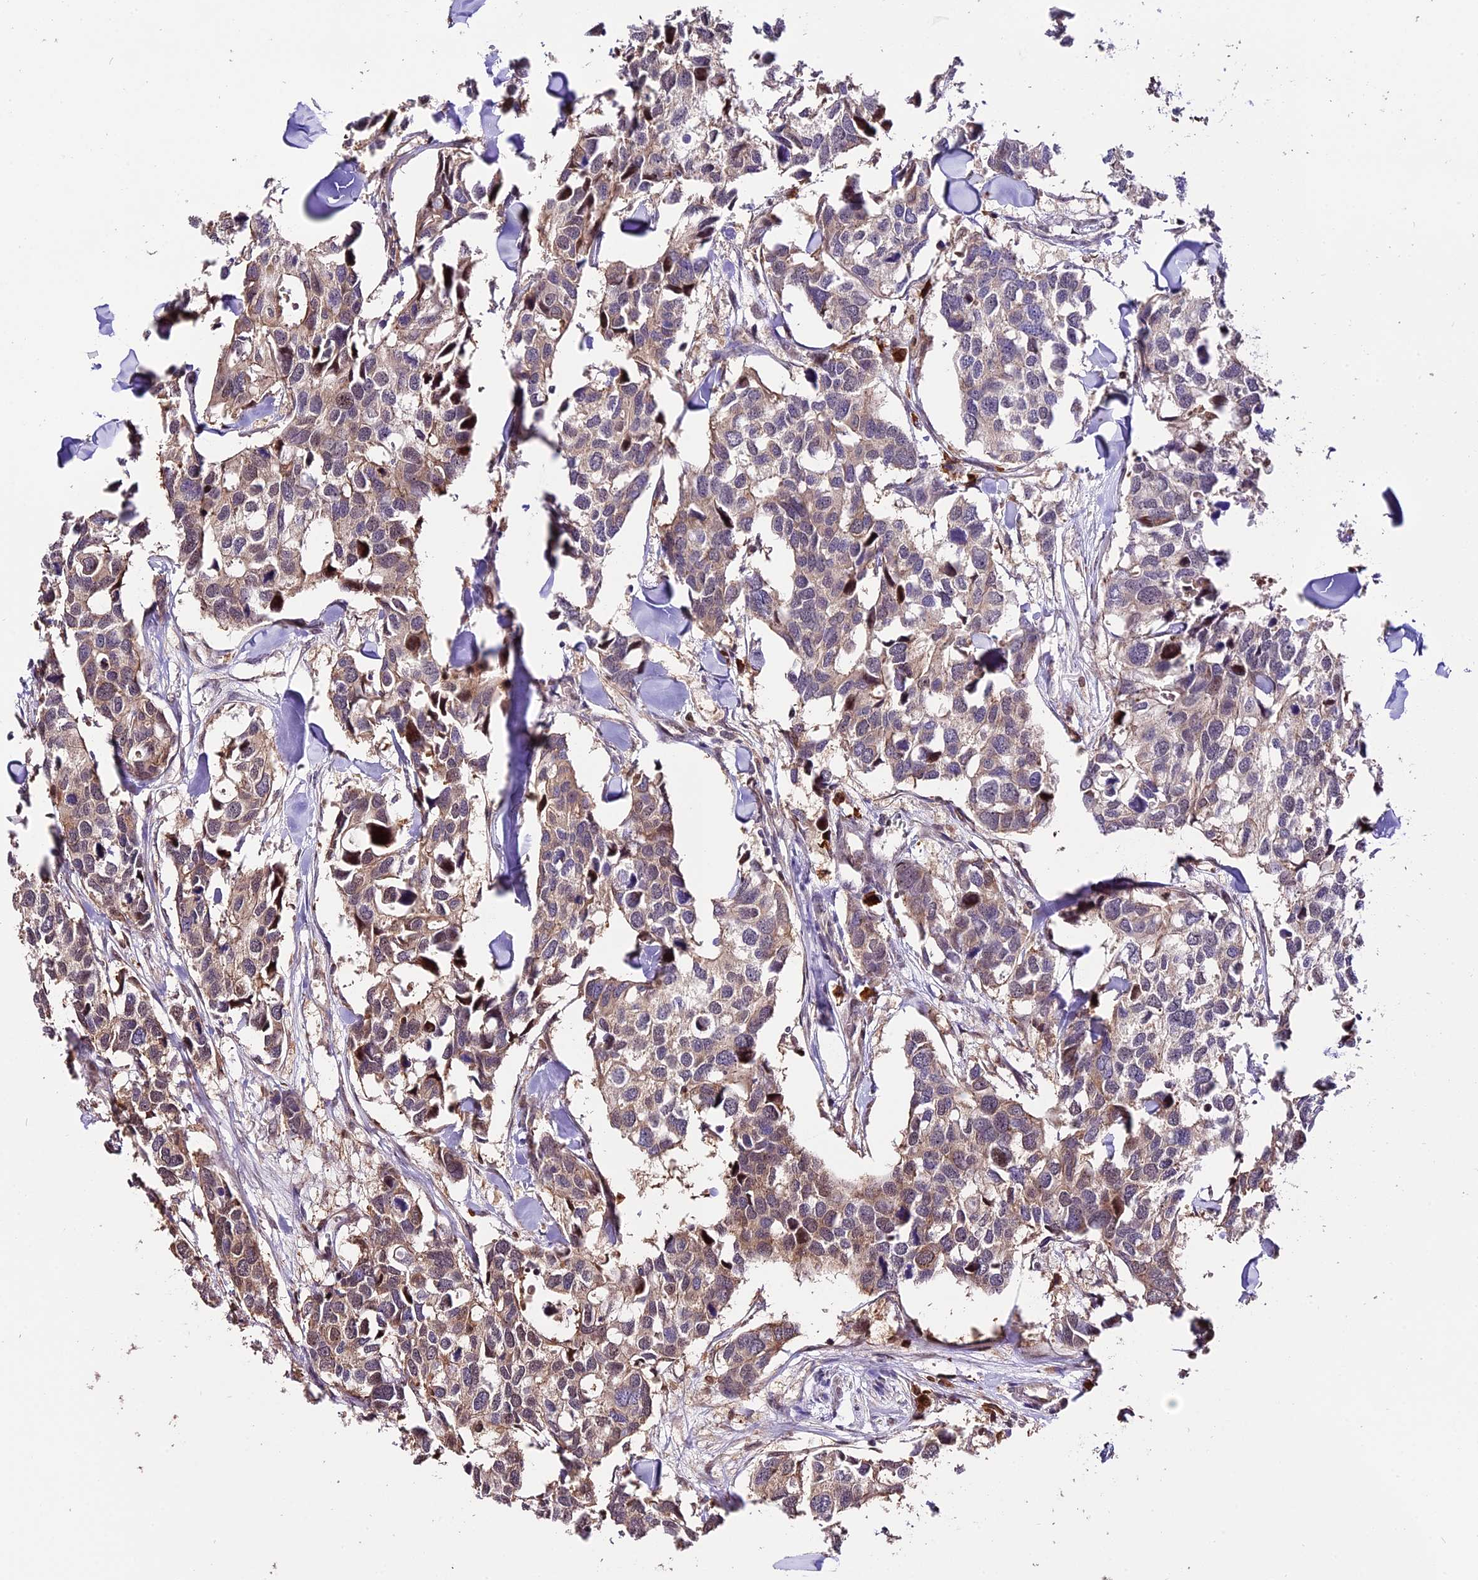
{"staining": {"intensity": "weak", "quantity": ">75%", "location": "cytoplasmic/membranous"}, "tissue": "breast cancer", "cell_type": "Tumor cells", "image_type": "cancer", "snomed": [{"axis": "morphology", "description": "Duct carcinoma"}, {"axis": "topography", "description": "Breast"}], "caption": "This is a histology image of IHC staining of breast cancer (infiltrating ductal carcinoma), which shows weak staining in the cytoplasmic/membranous of tumor cells.", "gene": "HERPUD1", "patient": {"sex": "female", "age": 83}}